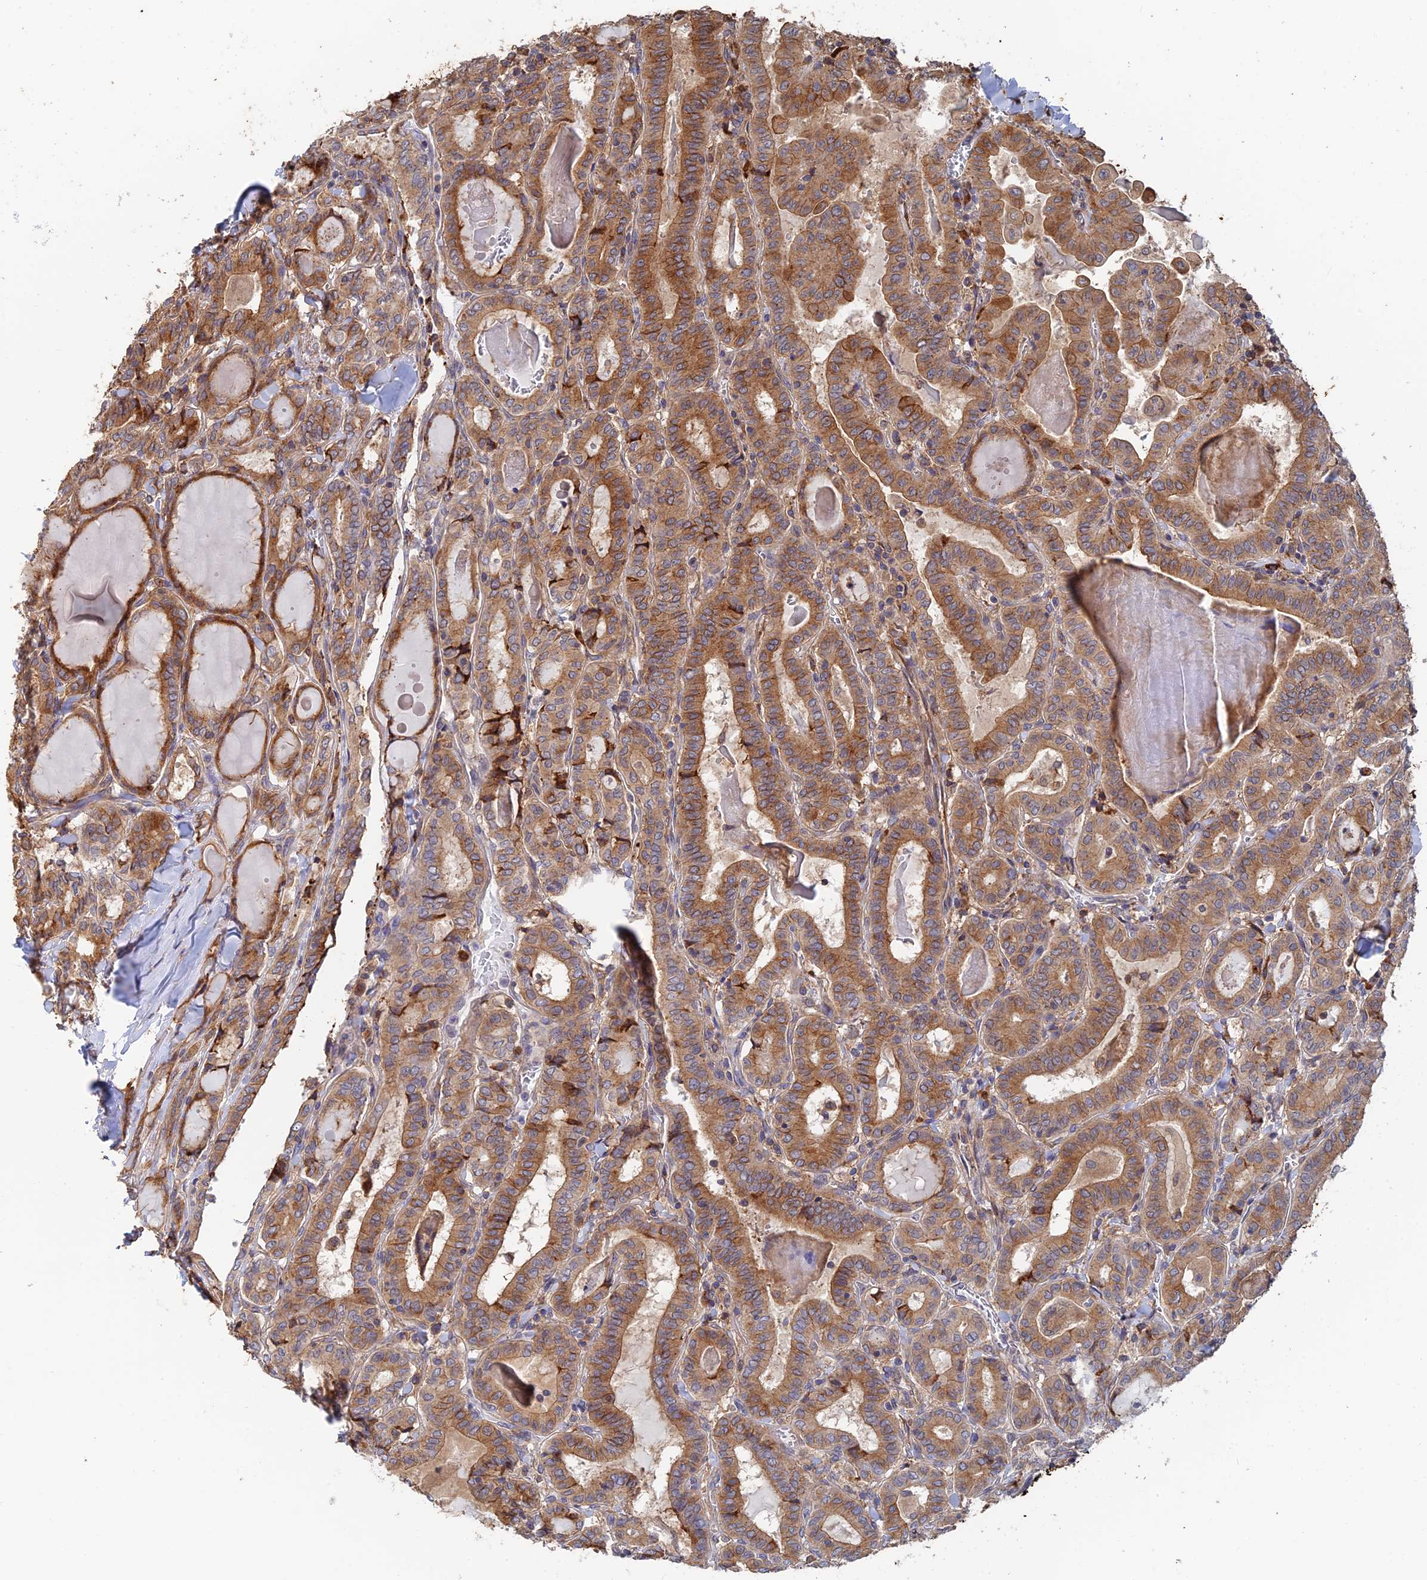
{"staining": {"intensity": "moderate", "quantity": "25%-75%", "location": "cytoplasmic/membranous"}, "tissue": "thyroid cancer", "cell_type": "Tumor cells", "image_type": "cancer", "snomed": [{"axis": "morphology", "description": "Papillary adenocarcinoma, NOS"}, {"axis": "topography", "description": "Thyroid gland"}], "caption": "Thyroid papillary adenocarcinoma stained for a protein (brown) reveals moderate cytoplasmic/membranous positive staining in approximately 25%-75% of tumor cells.", "gene": "WBP11", "patient": {"sex": "female", "age": 72}}